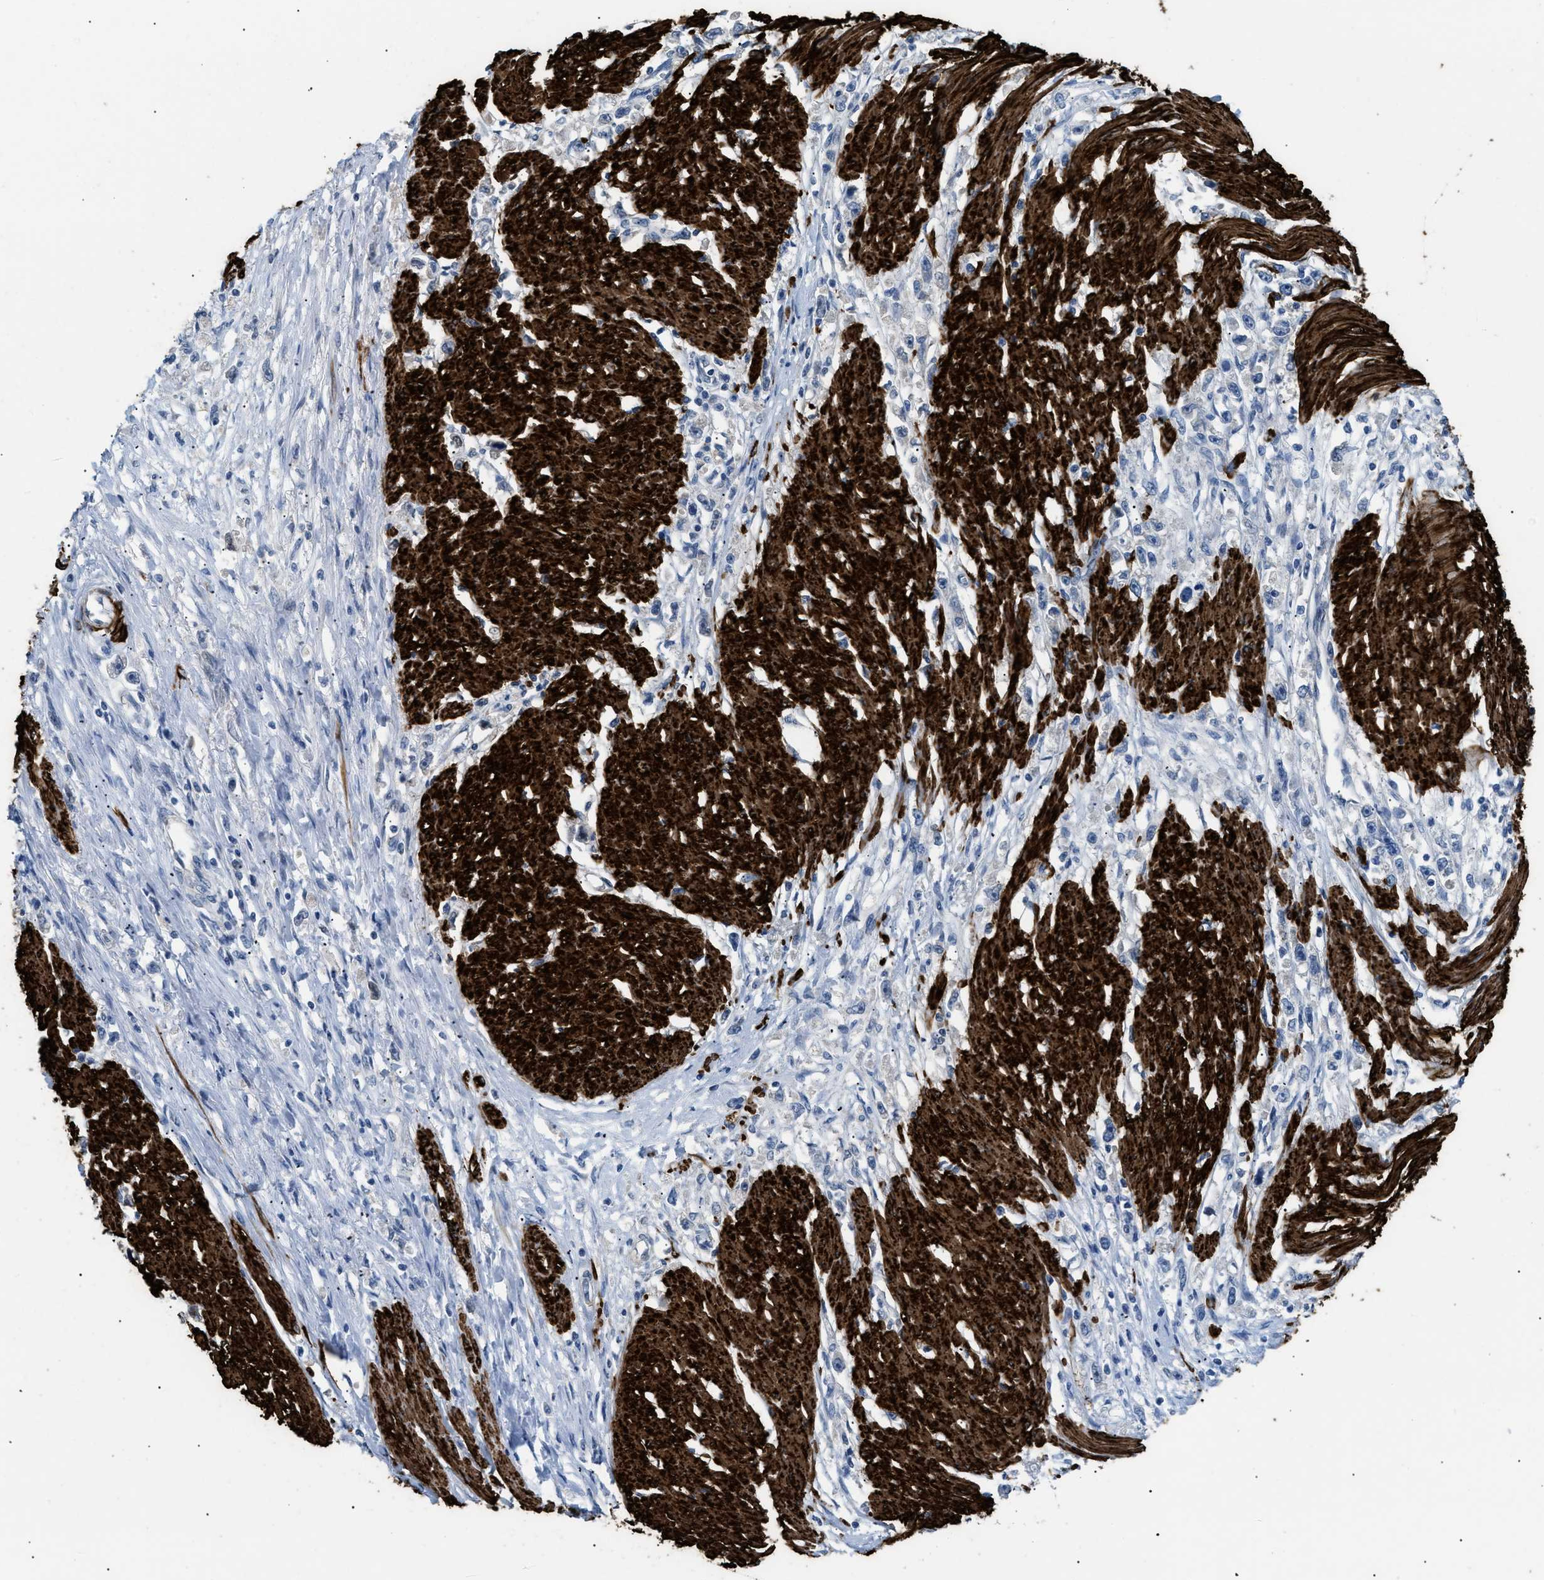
{"staining": {"intensity": "negative", "quantity": "none", "location": "none"}, "tissue": "stomach cancer", "cell_type": "Tumor cells", "image_type": "cancer", "snomed": [{"axis": "morphology", "description": "Adenocarcinoma, NOS"}, {"axis": "topography", "description": "Stomach"}], "caption": "Immunohistochemical staining of stomach adenocarcinoma exhibits no significant staining in tumor cells.", "gene": "ICA1", "patient": {"sex": "female", "age": 59}}